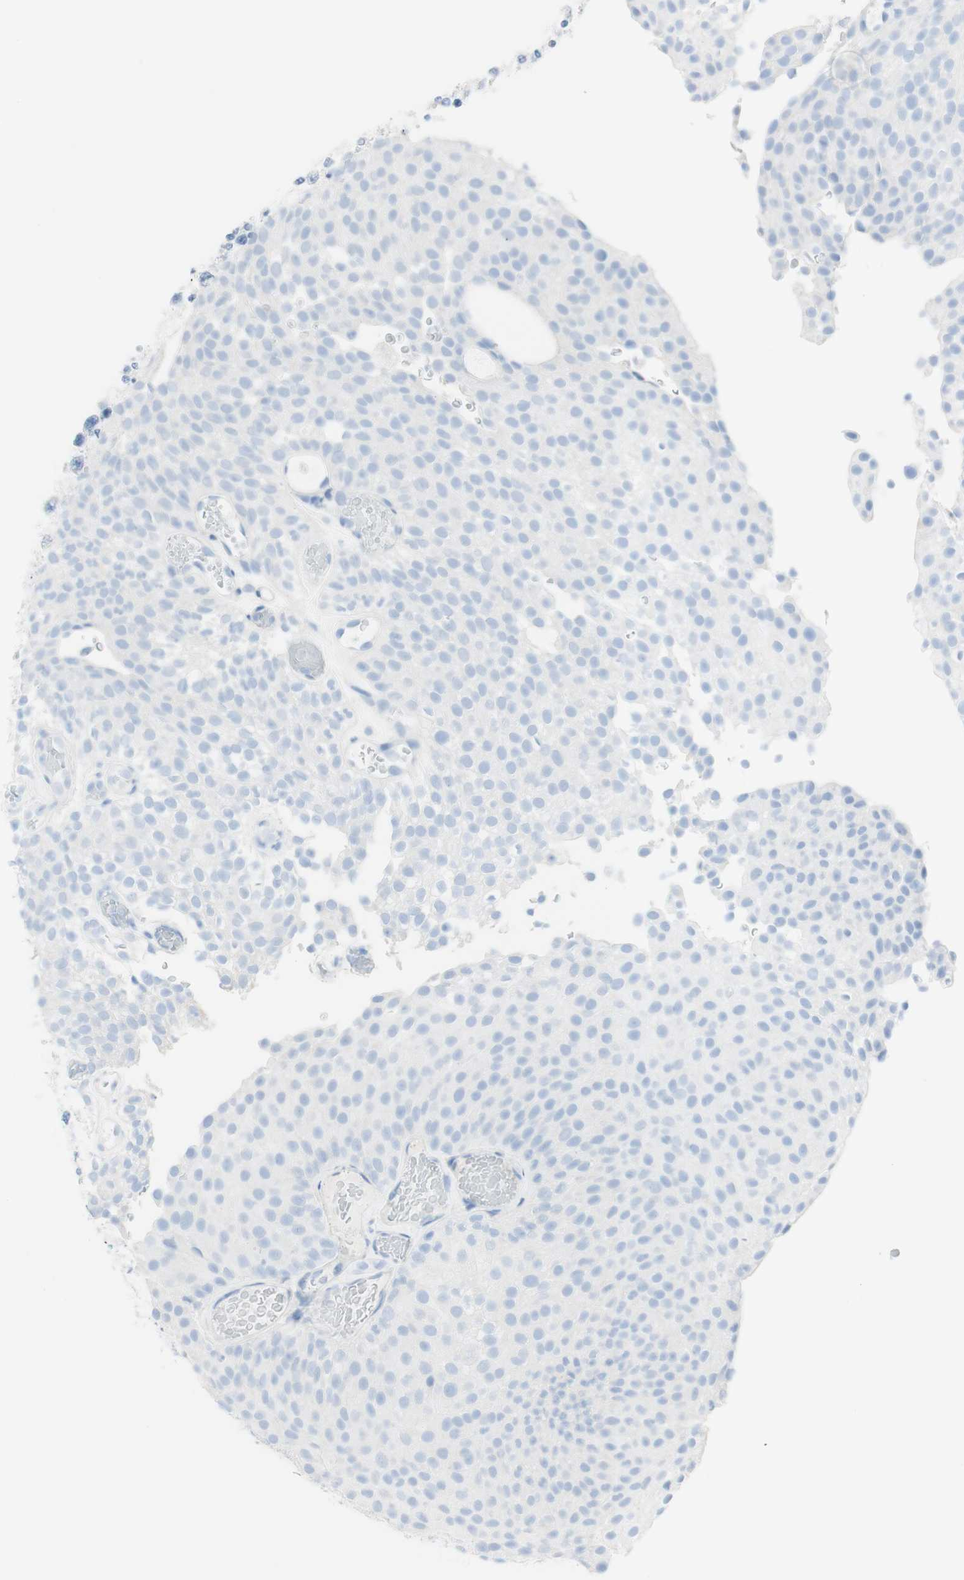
{"staining": {"intensity": "negative", "quantity": "none", "location": "none"}, "tissue": "urothelial cancer", "cell_type": "Tumor cells", "image_type": "cancer", "snomed": [{"axis": "morphology", "description": "Urothelial carcinoma, Low grade"}, {"axis": "topography", "description": "Urinary bladder"}], "caption": "Immunohistochemistry (IHC) histopathology image of urothelial cancer stained for a protein (brown), which reveals no positivity in tumor cells. (Stains: DAB (3,3'-diaminobenzidine) immunohistochemistry with hematoxylin counter stain, Microscopy: brightfield microscopy at high magnification).", "gene": "TPO", "patient": {"sex": "male", "age": 78}}